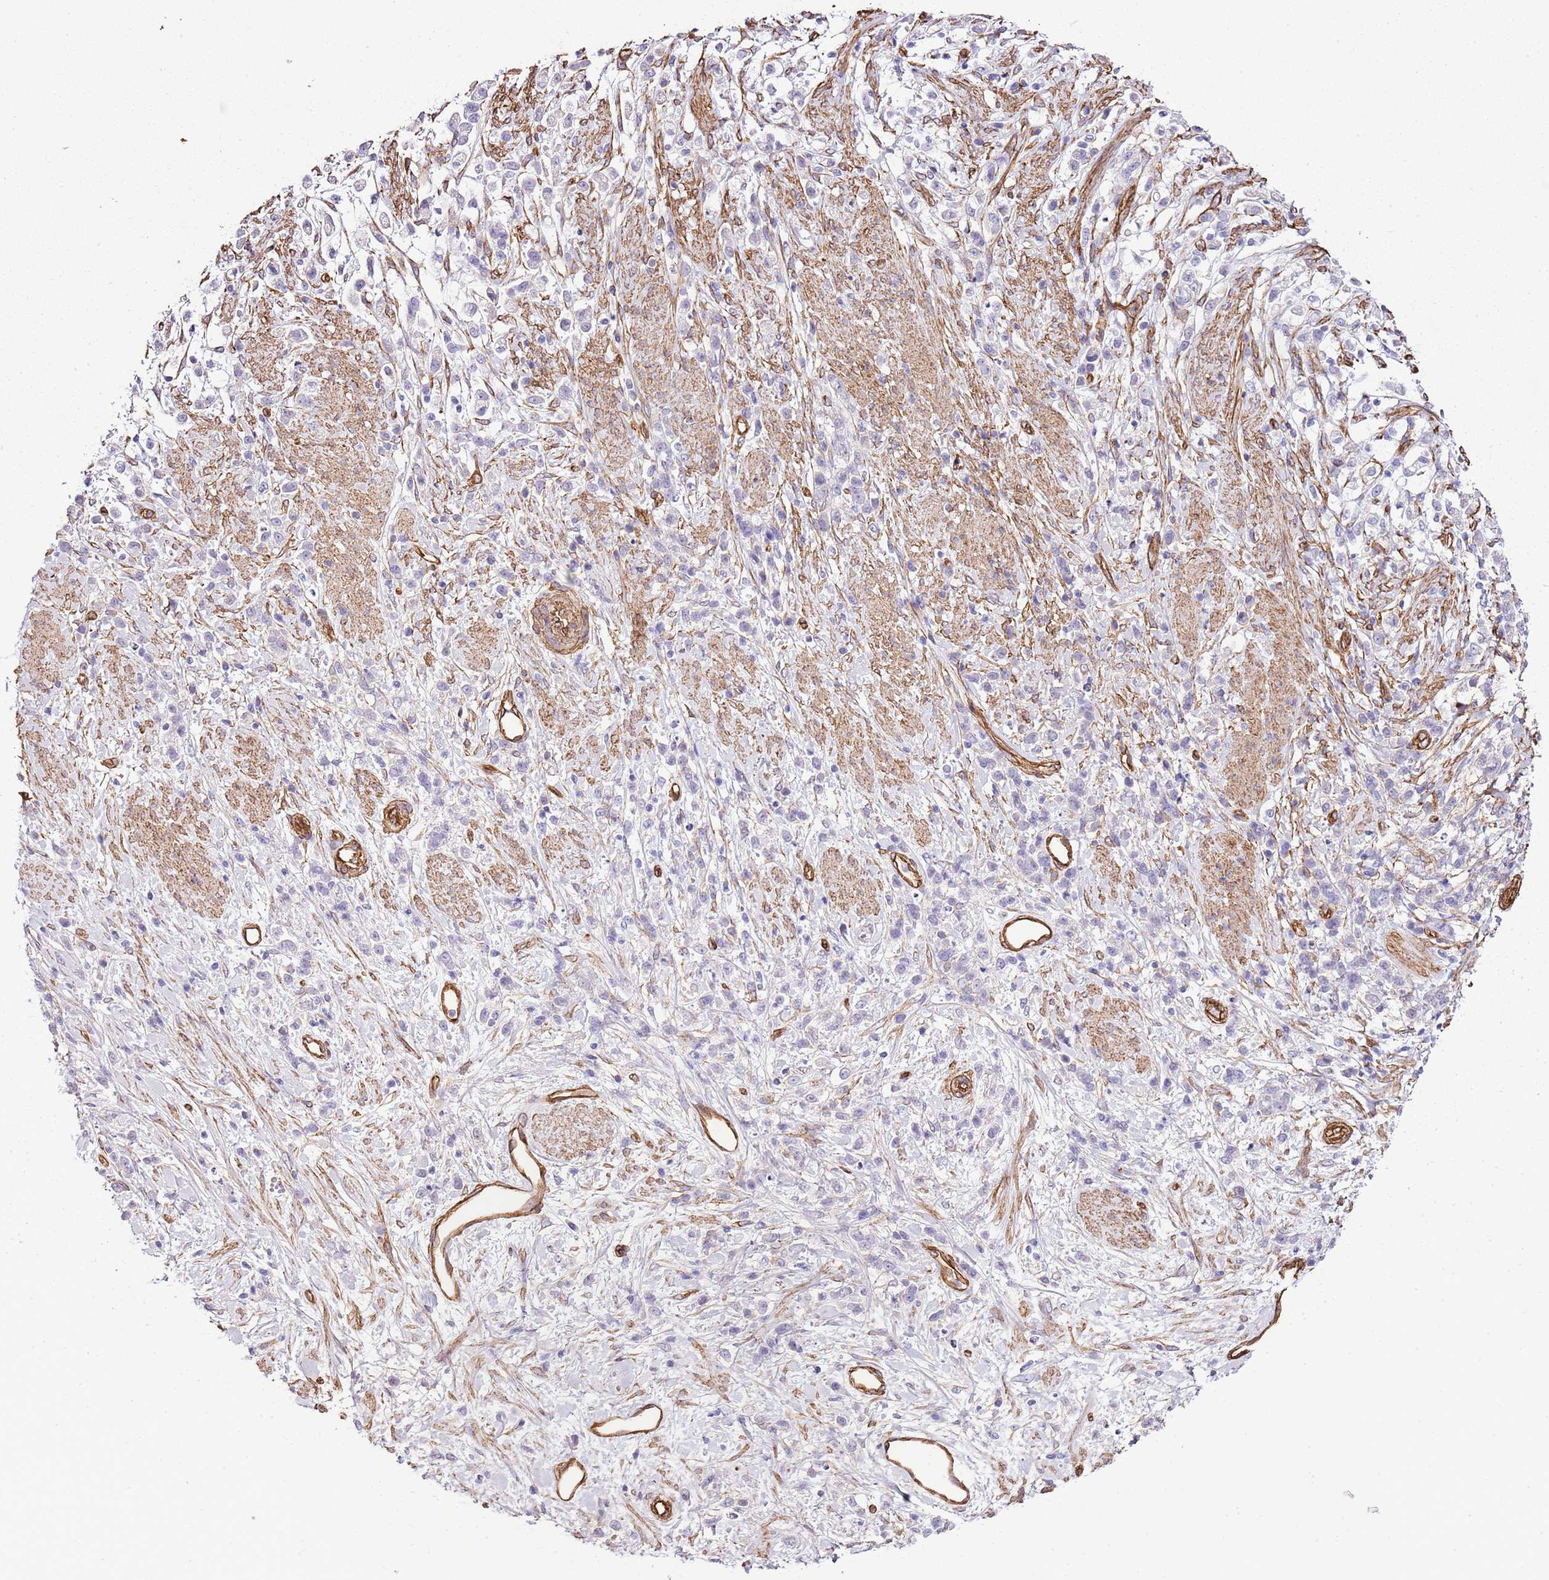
{"staining": {"intensity": "negative", "quantity": "none", "location": "none"}, "tissue": "stomach cancer", "cell_type": "Tumor cells", "image_type": "cancer", "snomed": [{"axis": "morphology", "description": "Adenocarcinoma, NOS"}, {"axis": "topography", "description": "Stomach"}], "caption": "Immunohistochemistry histopathology image of human stomach cancer (adenocarcinoma) stained for a protein (brown), which exhibits no staining in tumor cells. (Brightfield microscopy of DAB (3,3'-diaminobenzidine) immunohistochemistry (IHC) at high magnification).", "gene": "CTDSPL", "patient": {"sex": "female", "age": 60}}